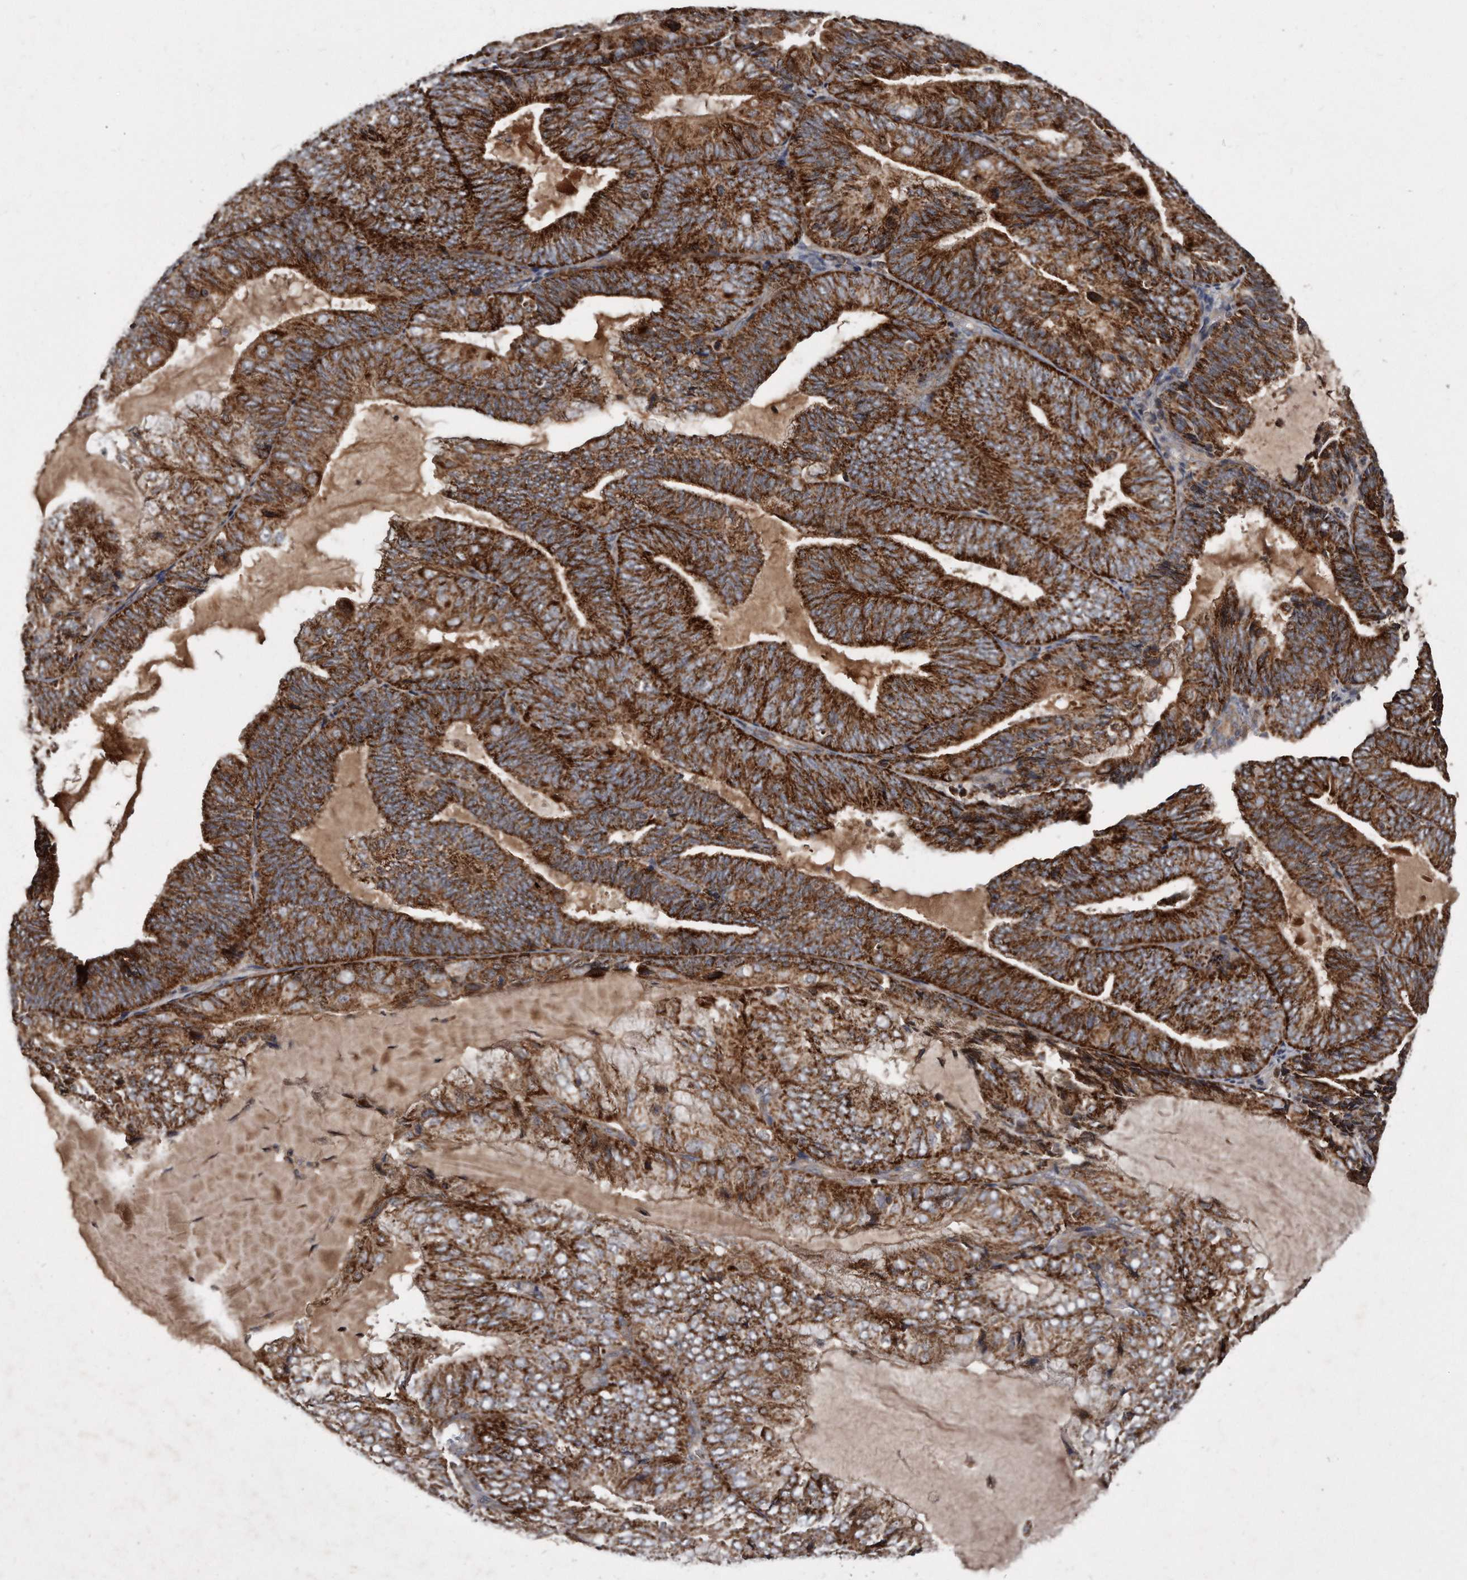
{"staining": {"intensity": "strong", "quantity": ">75%", "location": "cytoplasmic/membranous"}, "tissue": "endometrial cancer", "cell_type": "Tumor cells", "image_type": "cancer", "snomed": [{"axis": "morphology", "description": "Adenocarcinoma, NOS"}, {"axis": "topography", "description": "Endometrium"}], "caption": "Endometrial adenocarcinoma stained for a protein (brown) demonstrates strong cytoplasmic/membranous positive expression in approximately >75% of tumor cells.", "gene": "FAM136A", "patient": {"sex": "female", "age": 81}}